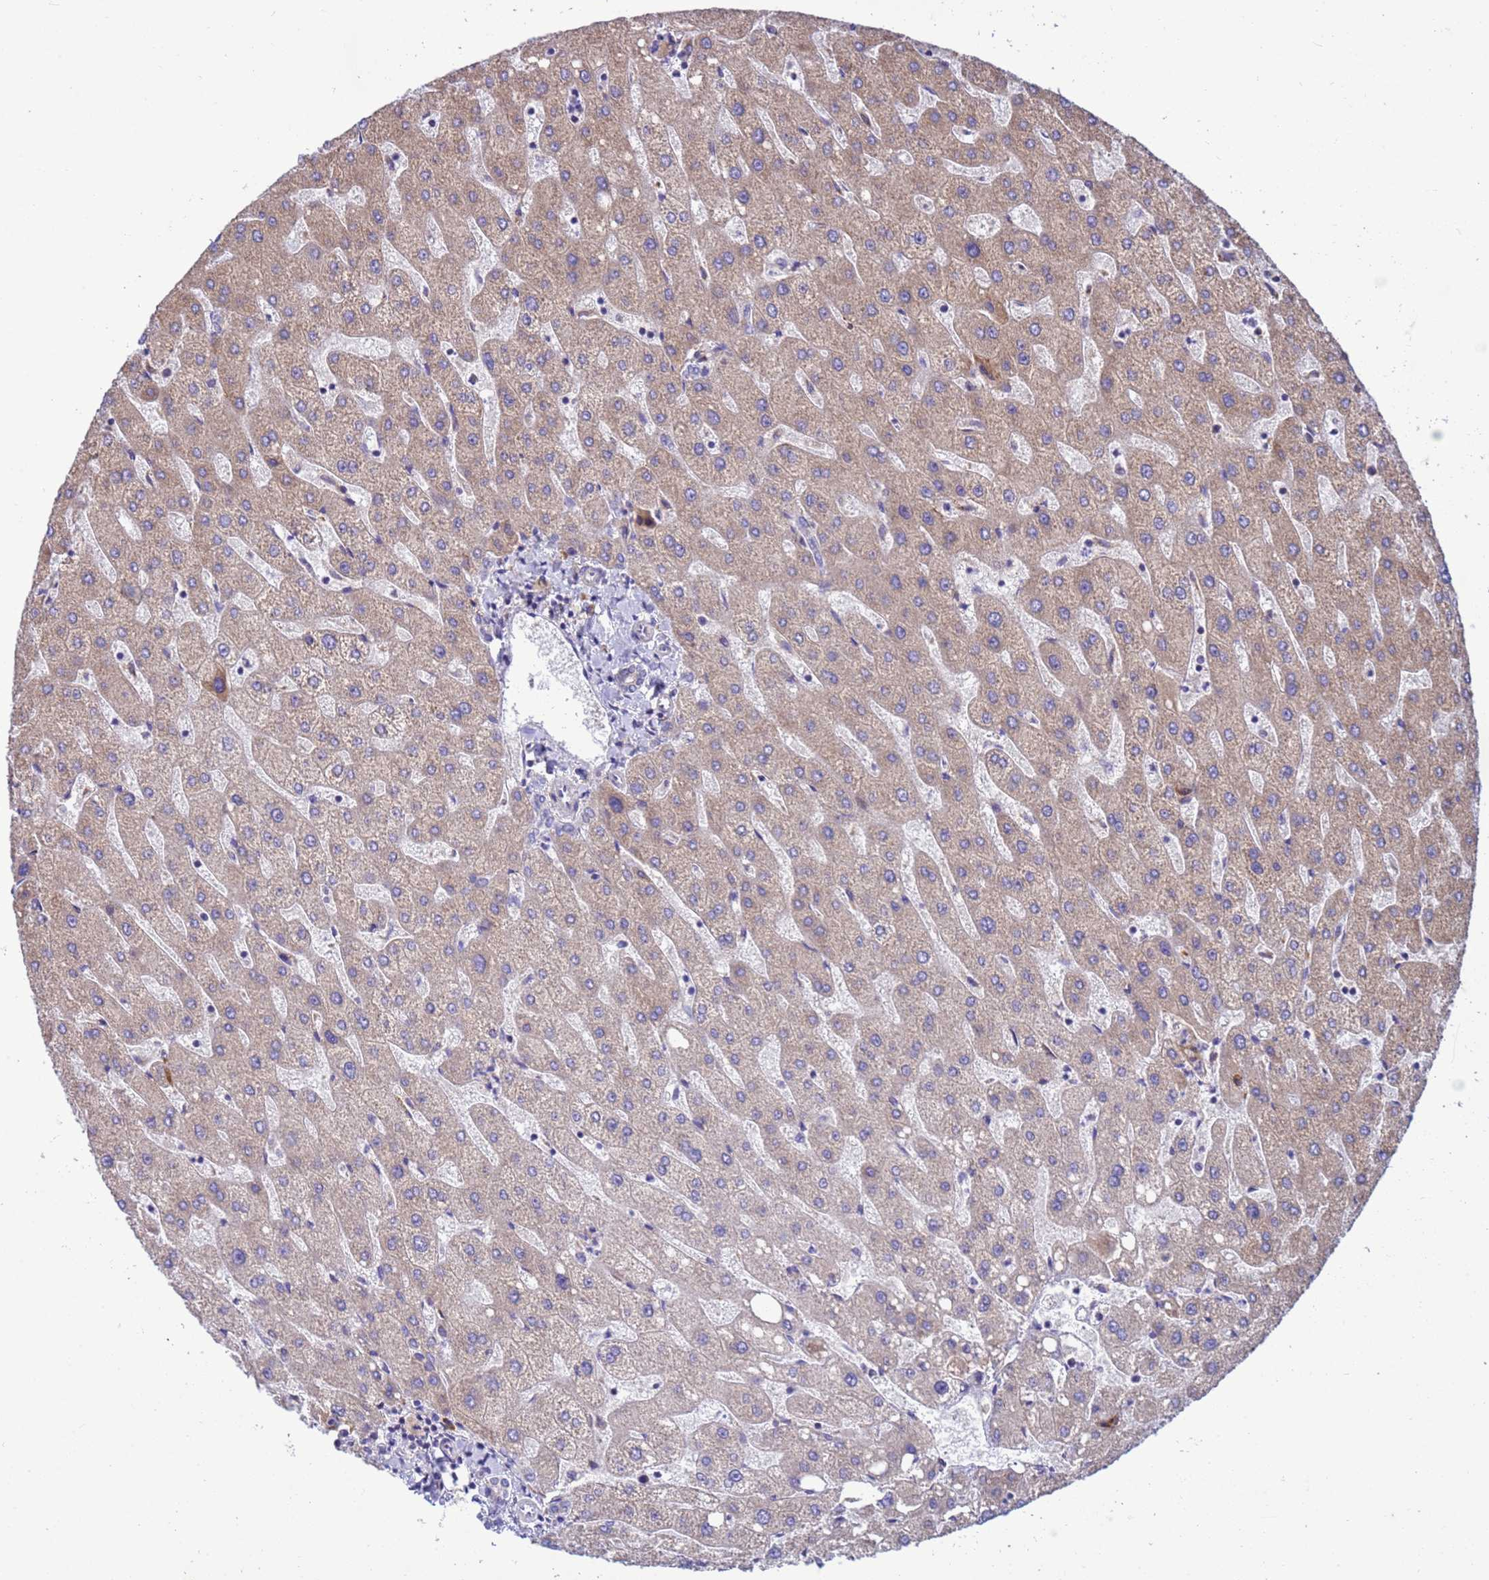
{"staining": {"intensity": "negative", "quantity": "none", "location": "none"}, "tissue": "liver", "cell_type": "Cholangiocytes", "image_type": "normal", "snomed": [{"axis": "morphology", "description": "Normal tissue, NOS"}, {"axis": "topography", "description": "Liver"}], "caption": "Normal liver was stained to show a protein in brown. There is no significant positivity in cholangiocytes.", "gene": "THAP5", "patient": {"sex": "male", "age": 67}}